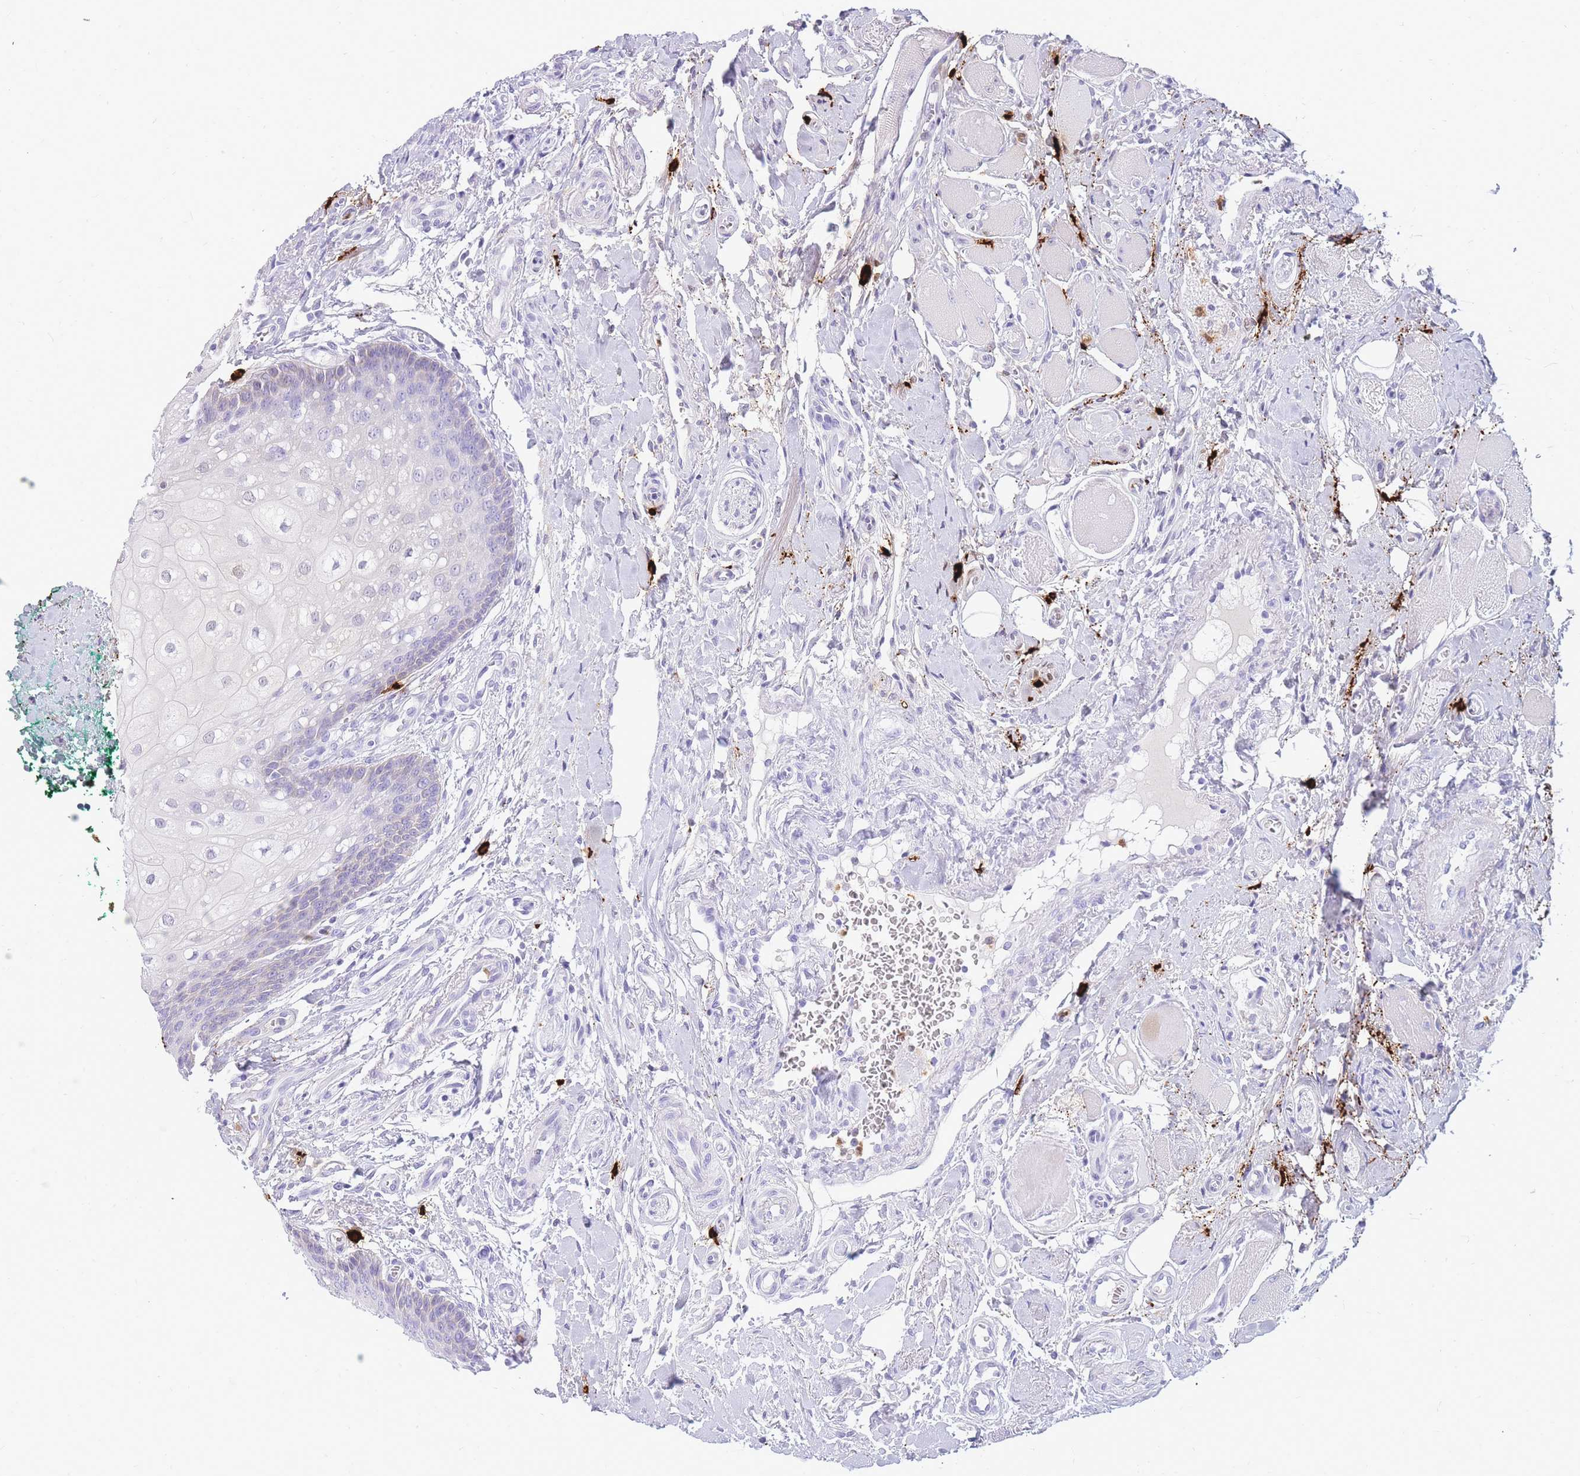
{"staining": {"intensity": "negative", "quantity": "none", "location": "none"}, "tissue": "oral mucosa", "cell_type": "Squamous epithelial cells", "image_type": "normal", "snomed": [{"axis": "morphology", "description": "Normal tissue, NOS"}, {"axis": "morphology", "description": "Squamous cell carcinoma, NOS"}, {"axis": "topography", "description": "Oral tissue"}, {"axis": "topography", "description": "Tounge, NOS"}, {"axis": "topography", "description": "Head-Neck"}], "caption": "Immunohistochemistry of unremarkable oral mucosa displays no staining in squamous epithelial cells. The staining is performed using DAB brown chromogen with nuclei counter-stained in using hematoxylin.", "gene": "TPSAB1", "patient": {"sex": "male", "age": 79}}